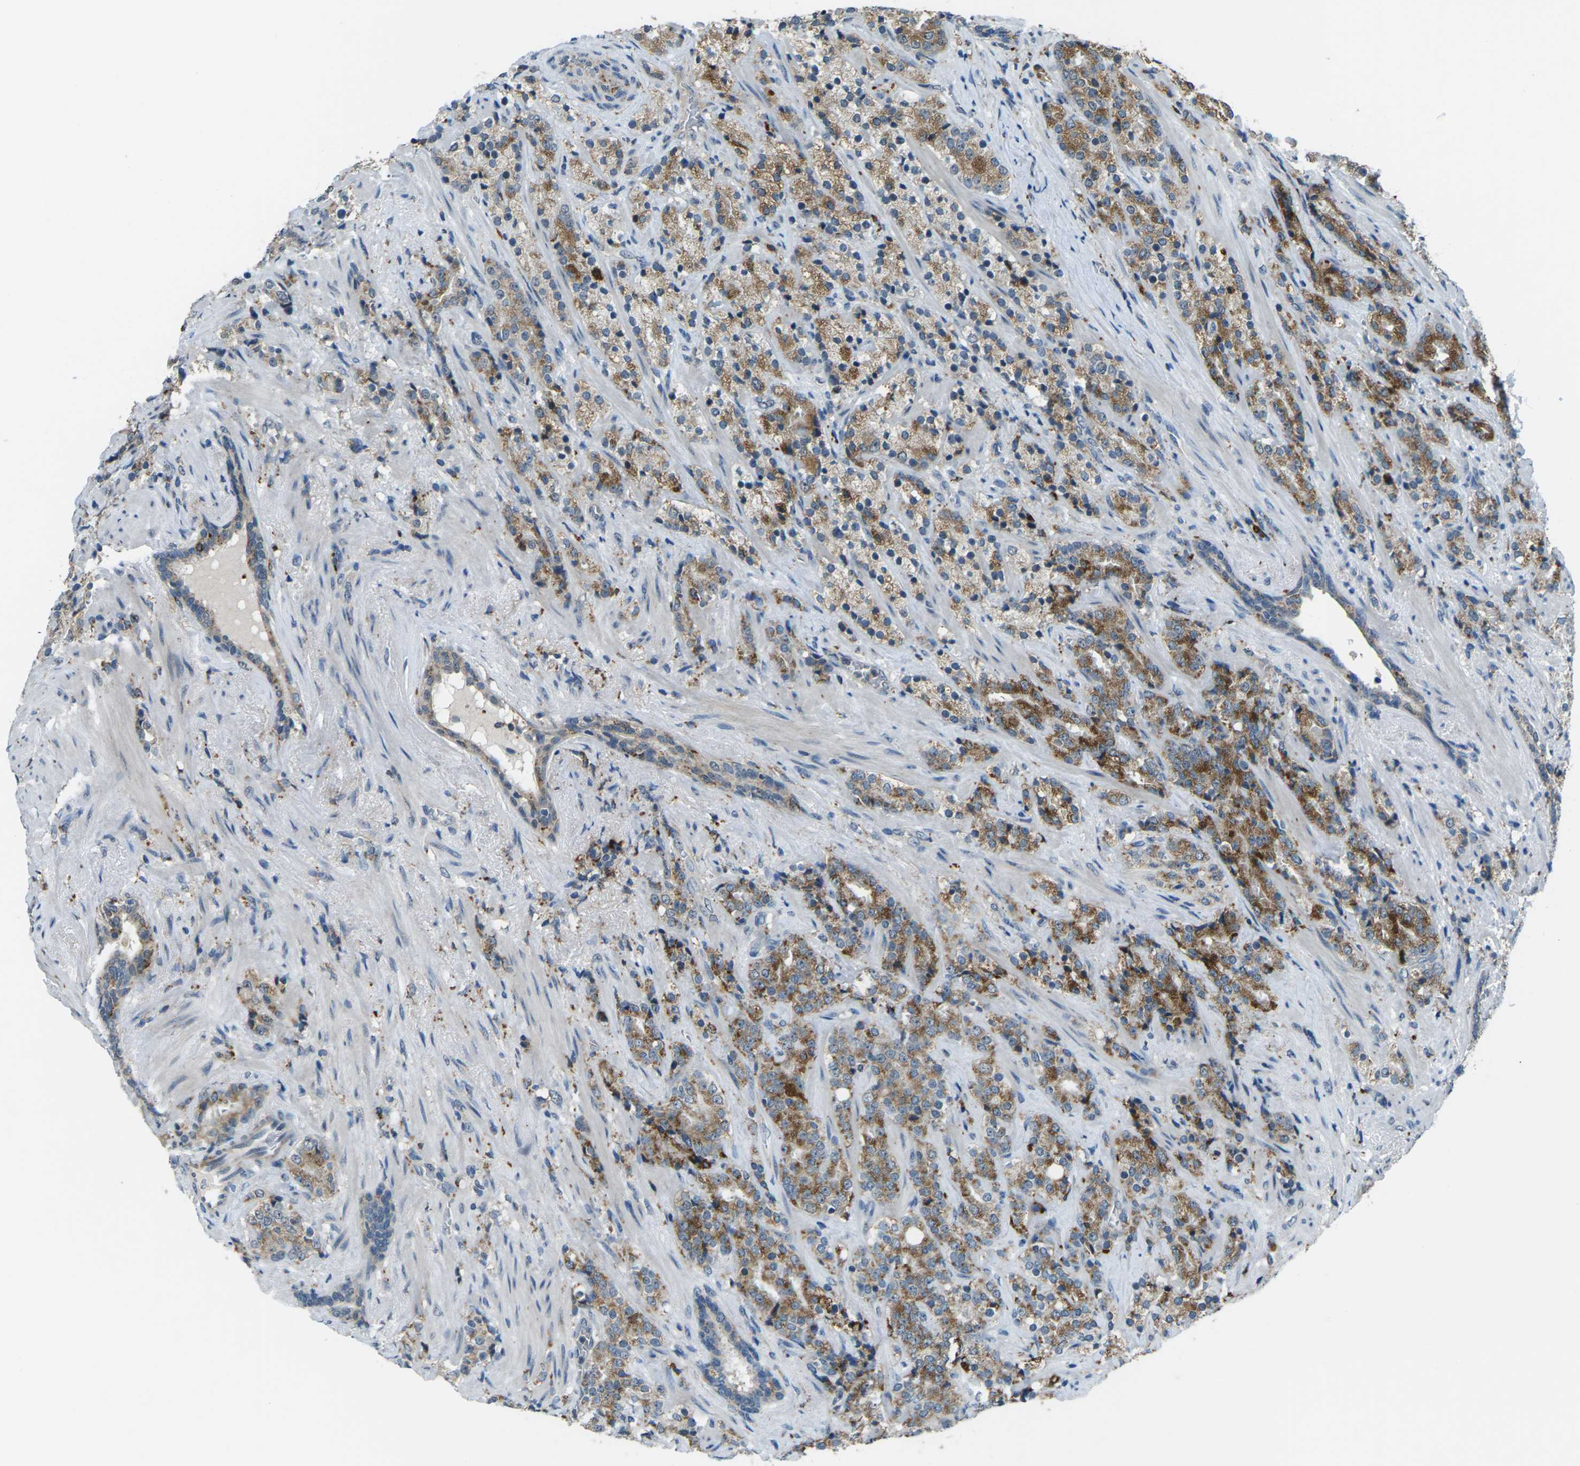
{"staining": {"intensity": "moderate", "quantity": ">75%", "location": "cytoplasmic/membranous"}, "tissue": "prostate cancer", "cell_type": "Tumor cells", "image_type": "cancer", "snomed": [{"axis": "morphology", "description": "Adenocarcinoma, High grade"}, {"axis": "topography", "description": "Prostate"}], "caption": "A brown stain highlights moderate cytoplasmic/membranous positivity of a protein in human prostate cancer tumor cells.", "gene": "SLC31A2", "patient": {"sex": "male", "age": 71}}